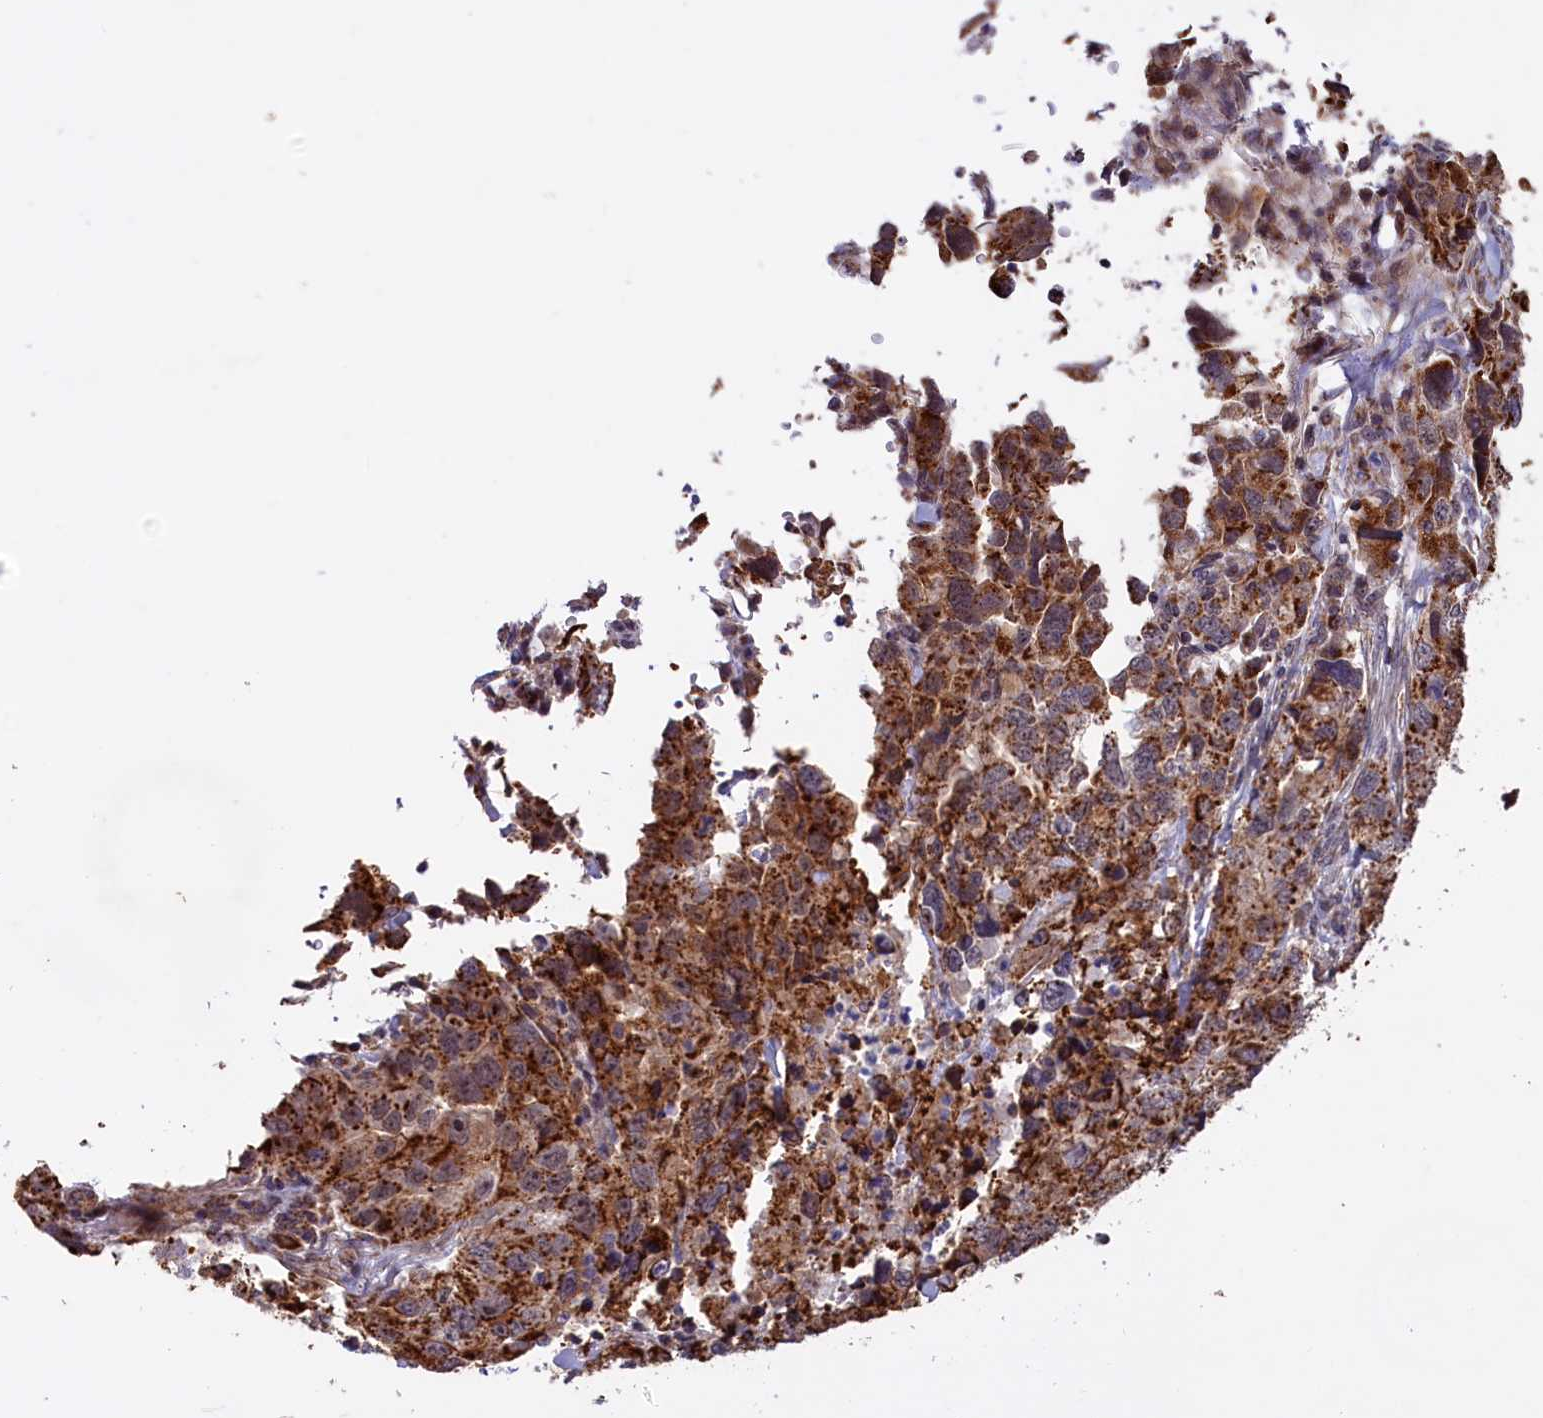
{"staining": {"intensity": "strong", "quantity": ">75%", "location": "cytoplasmic/membranous"}, "tissue": "lung cancer", "cell_type": "Tumor cells", "image_type": "cancer", "snomed": [{"axis": "morphology", "description": "Adenocarcinoma, NOS"}, {"axis": "topography", "description": "Lung"}], "caption": "This image displays immunohistochemistry (IHC) staining of lung adenocarcinoma, with high strong cytoplasmic/membranous staining in about >75% of tumor cells.", "gene": "DUS3L", "patient": {"sex": "female", "age": 51}}